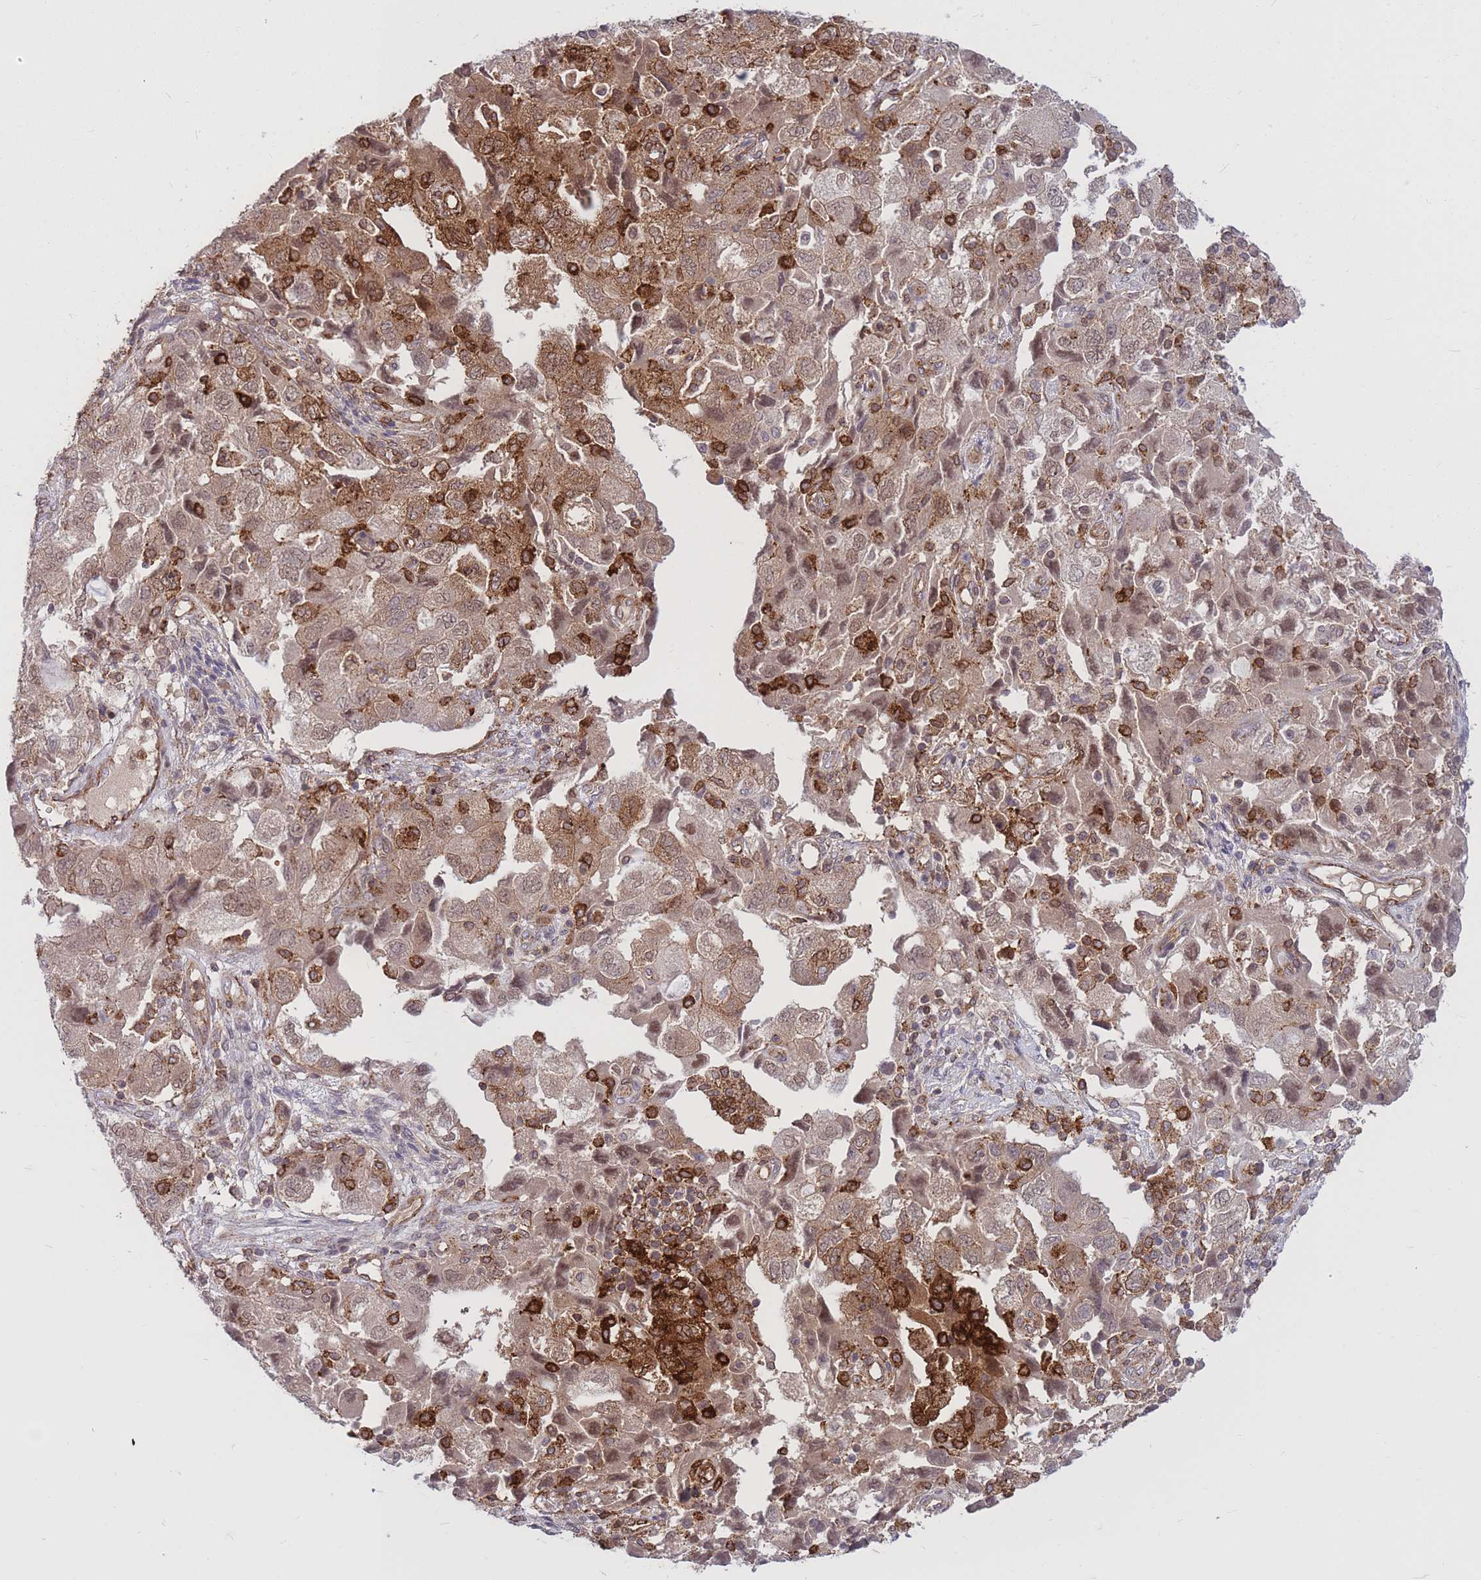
{"staining": {"intensity": "moderate", "quantity": "25%-75%", "location": "cytoplasmic/membranous,nuclear"}, "tissue": "ovarian cancer", "cell_type": "Tumor cells", "image_type": "cancer", "snomed": [{"axis": "morphology", "description": "Carcinoma, NOS"}, {"axis": "morphology", "description": "Cystadenocarcinoma, serous, NOS"}, {"axis": "topography", "description": "Ovary"}], "caption": "Brown immunohistochemical staining in human carcinoma (ovarian) exhibits moderate cytoplasmic/membranous and nuclear staining in approximately 25%-75% of tumor cells.", "gene": "TCF20", "patient": {"sex": "female", "age": 69}}